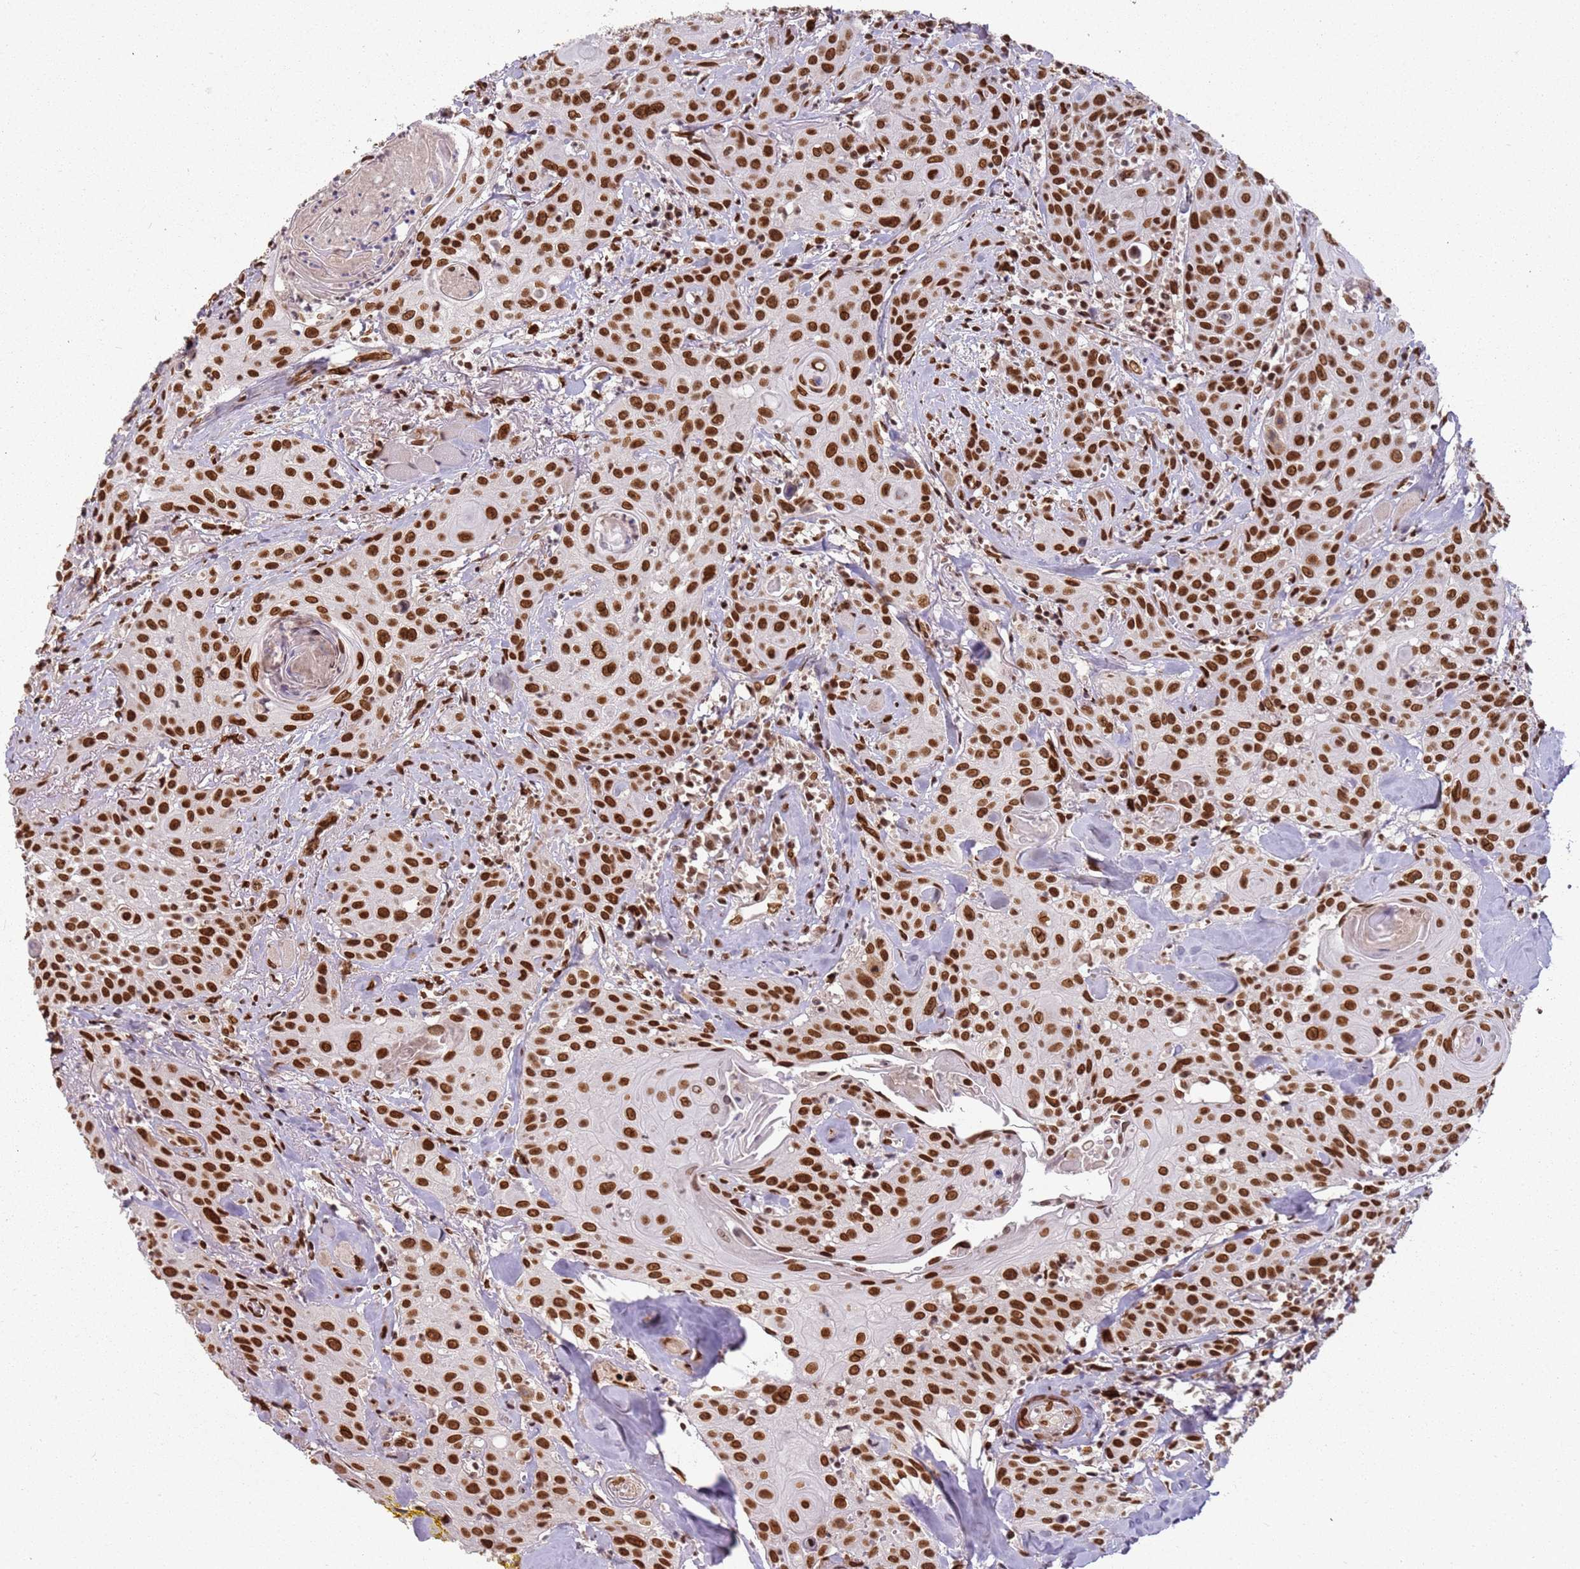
{"staining": {"intensity": "strong", "quantity": ">75%", "location": "nuclear"}, "tissue": "head and neck cancer", "cell_type": "Tumor cells", "image_type": "cancer", "snomed": [{"axis": "morphology", "description": "Squamous cell carcinoma, NOS"}, {"axis": "topography", "description": "Oral tissue"}, {"axis": "topography", "description": "Head-Neck"}], "caption": "IHC histopathology image of neoplastic tissue: human head and neck cancer stained using immunohistochemistry exhibits high levels of strong protein expression localized specifically in the nuclear of tumor cells, appearing as a nuclear brown color.", "gene": "TENT4A", "patient": {"sex": "female", "age": 82}}